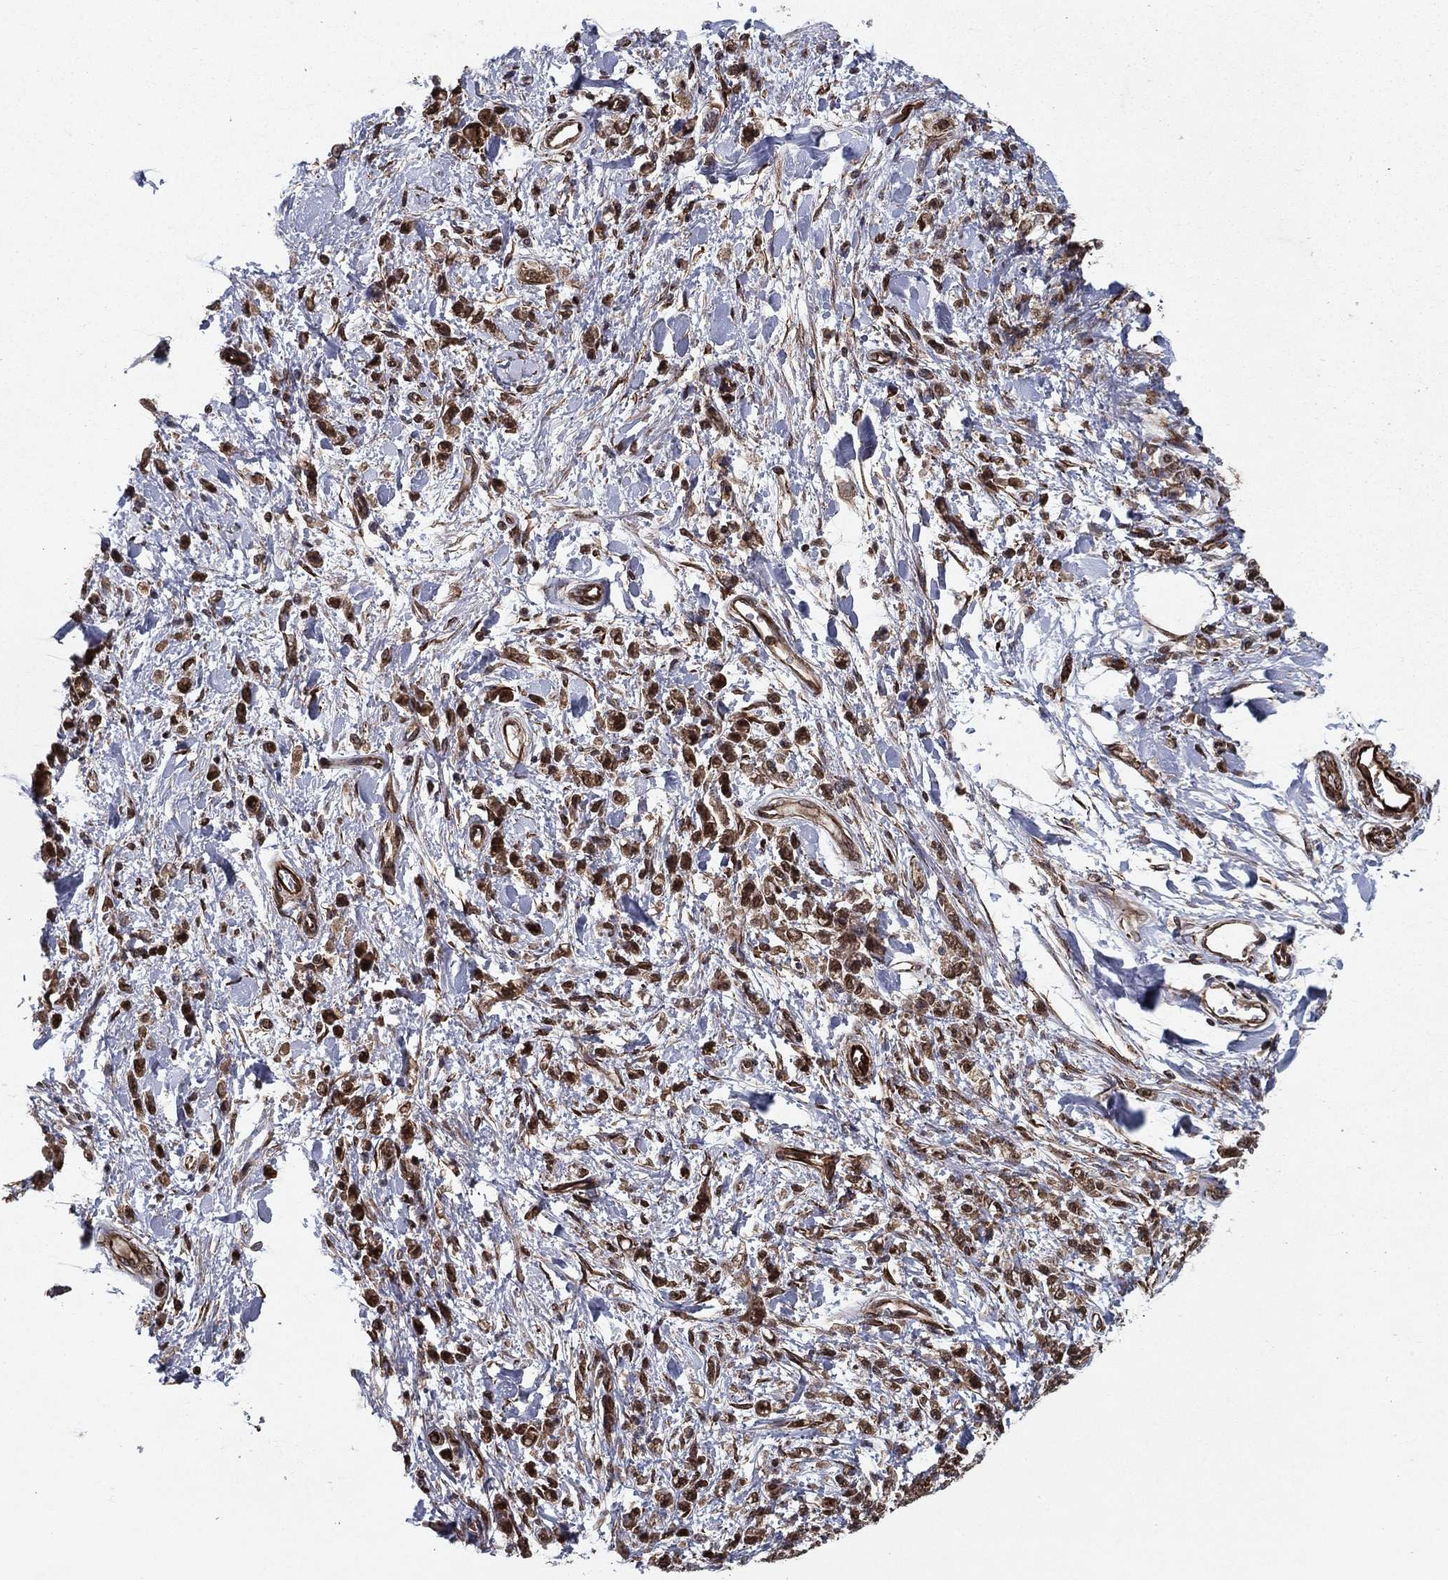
{"staining": {"intensity": "moderate", "quantity": ">75%", "location": "cytoplasmic/membranous,nuclear"}, "tissue": "stomach cancer", "cell_type": "Tumor cells", "image_type": "cancer", "snomed": [{"axis": "morphology", "description": "Adenocarcinoma, NOS"}, {"axis": "topography", "description": "Stomach"}], "caption": "Human stomach adenocarcinoma stained with a brown dye reveals moderate cytoplasmic/membranous and nuclear positive positivity in approximately >75% of tumor cells.", "gene": "CERS2", "patient": {"sex": "male", "age": 77}}